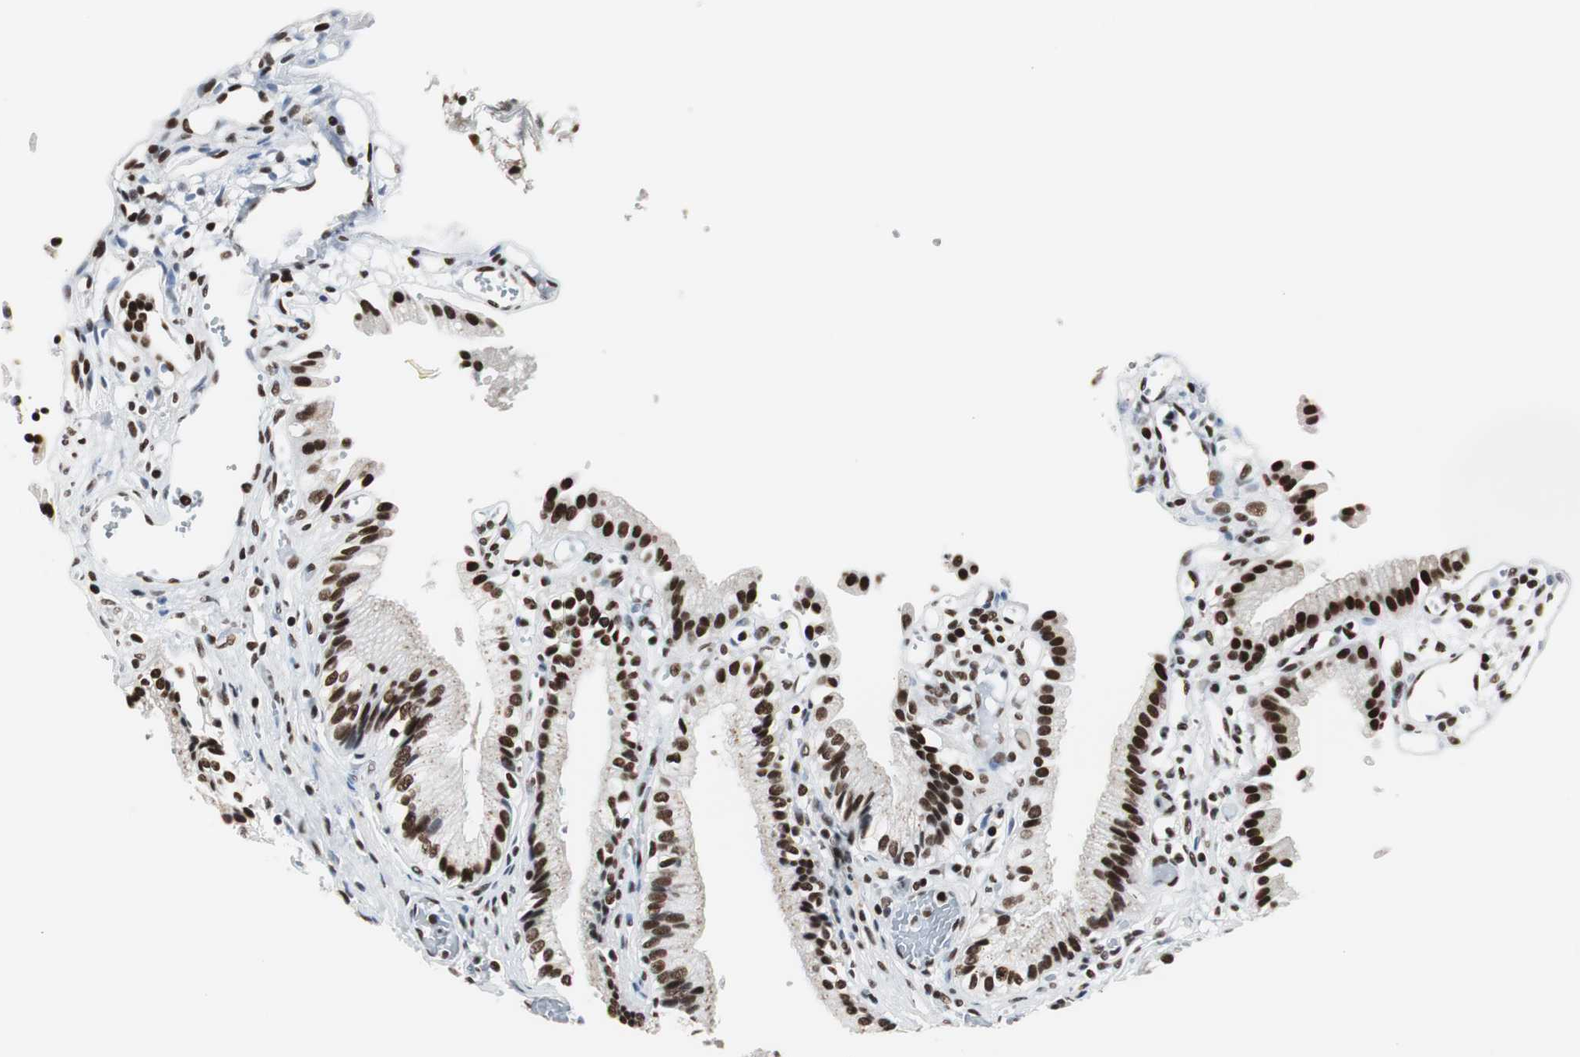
{"staining": {"intensity": "strong", "quantity": ">75%", "location": "nuclear"}, "tissue": "gallbladder", "cell_type": "Glandular cells", "image_type": "normal", "snomed": [{"axis": "morphology", "description": "Normal tissue, NOS"}, {"axis": "topography", "description": "Gallbladder"}], "caption": "Protein staining of unremarkable gallbladder exhibits strong nuclear positivity in approximately >75% of glandular cells.", "gene": "XRCC1", "patient": {"sex": "male", "age": 65}}